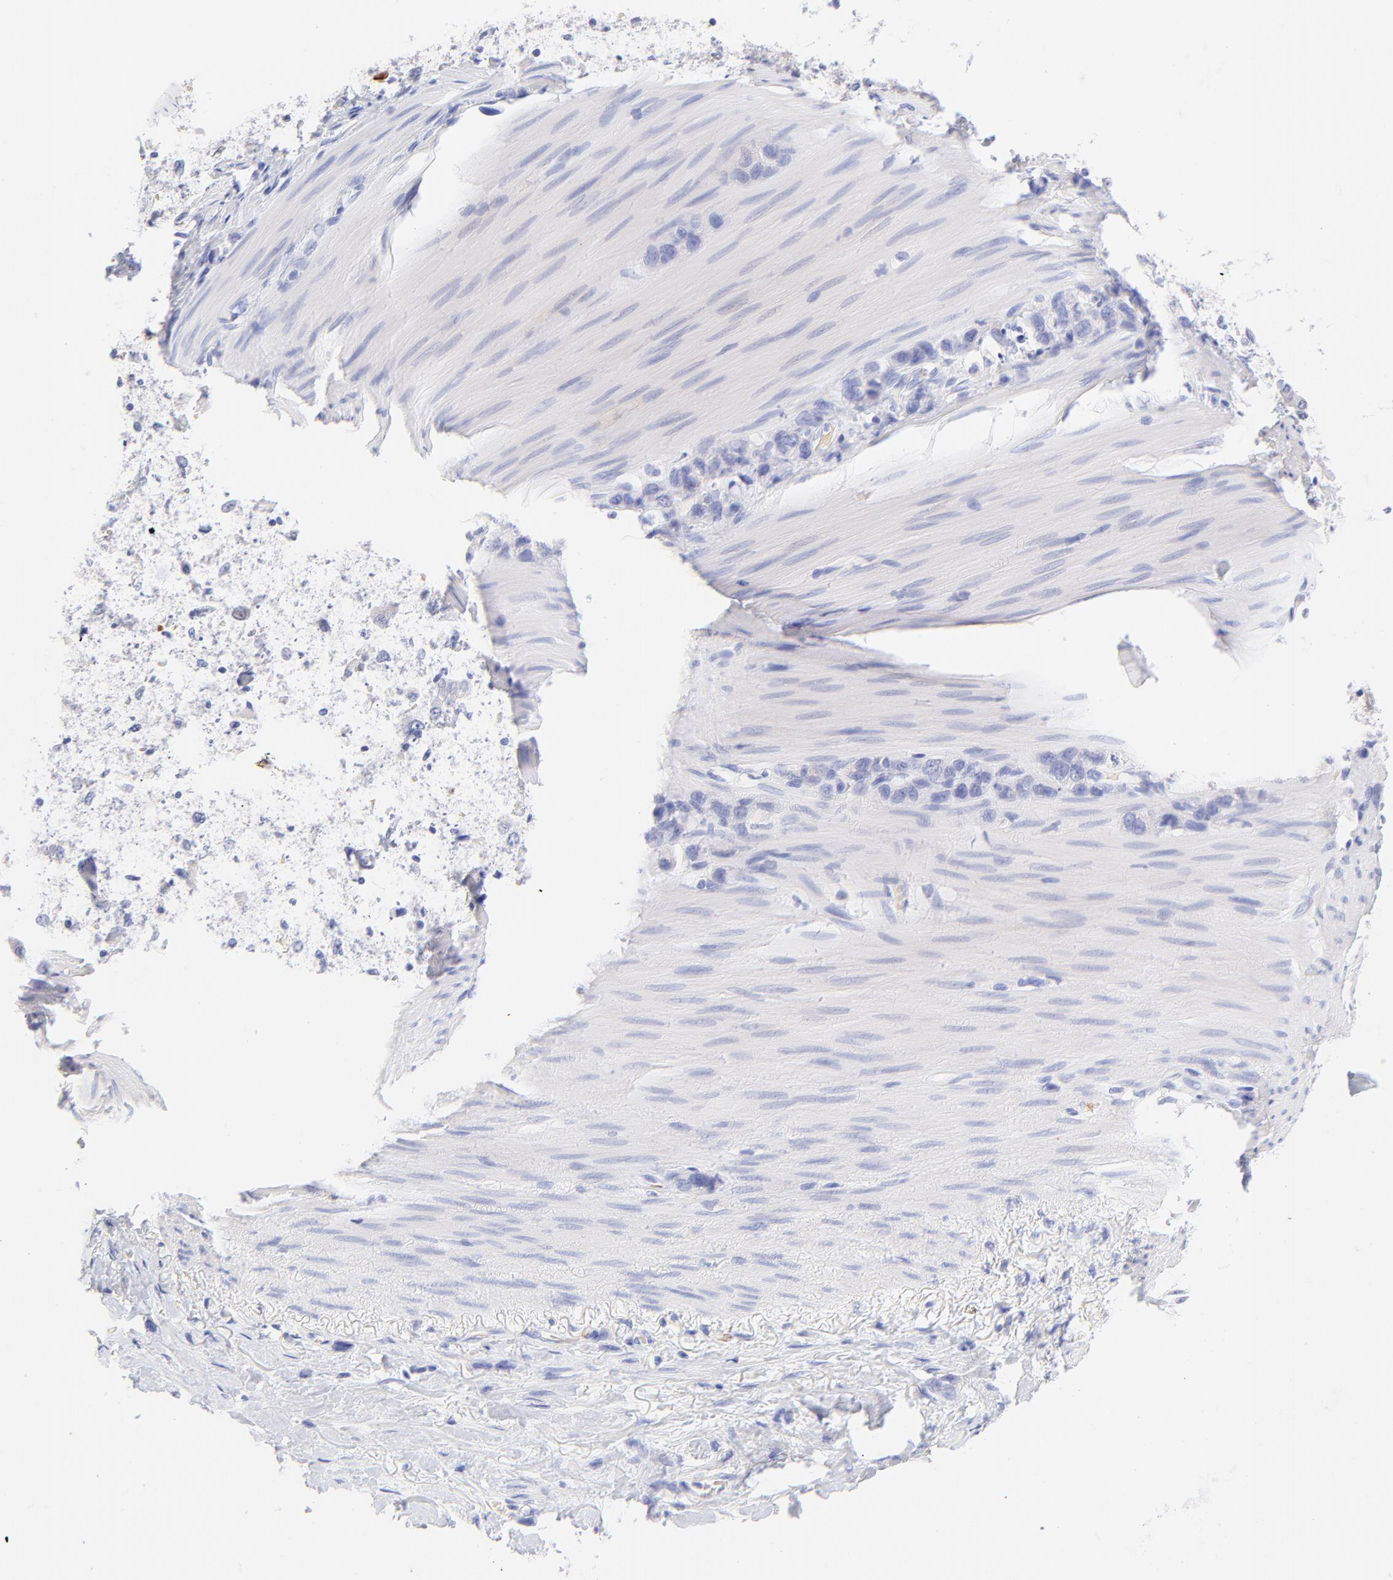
{"staining": {"intensity": "negative", "quantity": "none", "location": "none"}, "tissue": "stomach cancer", "cell_type": "Tumor cells", "image_type": "cancer", "snomed": [{"axis": "morphology", "description": "Normal tissue, NOS"}, {"axis": "morphology", "description": "Adenocarcinoma, NOS"}, {"axis": "morphology", "description": "Adenocarcinoma, High grade"}, {"axis": "topography", "description": "Stomach, upper"}, {"axis": "topography", "description": "Stomach"}], "caption": "The image shows no staining of tumor cells in stomach cancer.", "gene": "FRMPD3", "patient": {"sex": "female", "age": 65}}